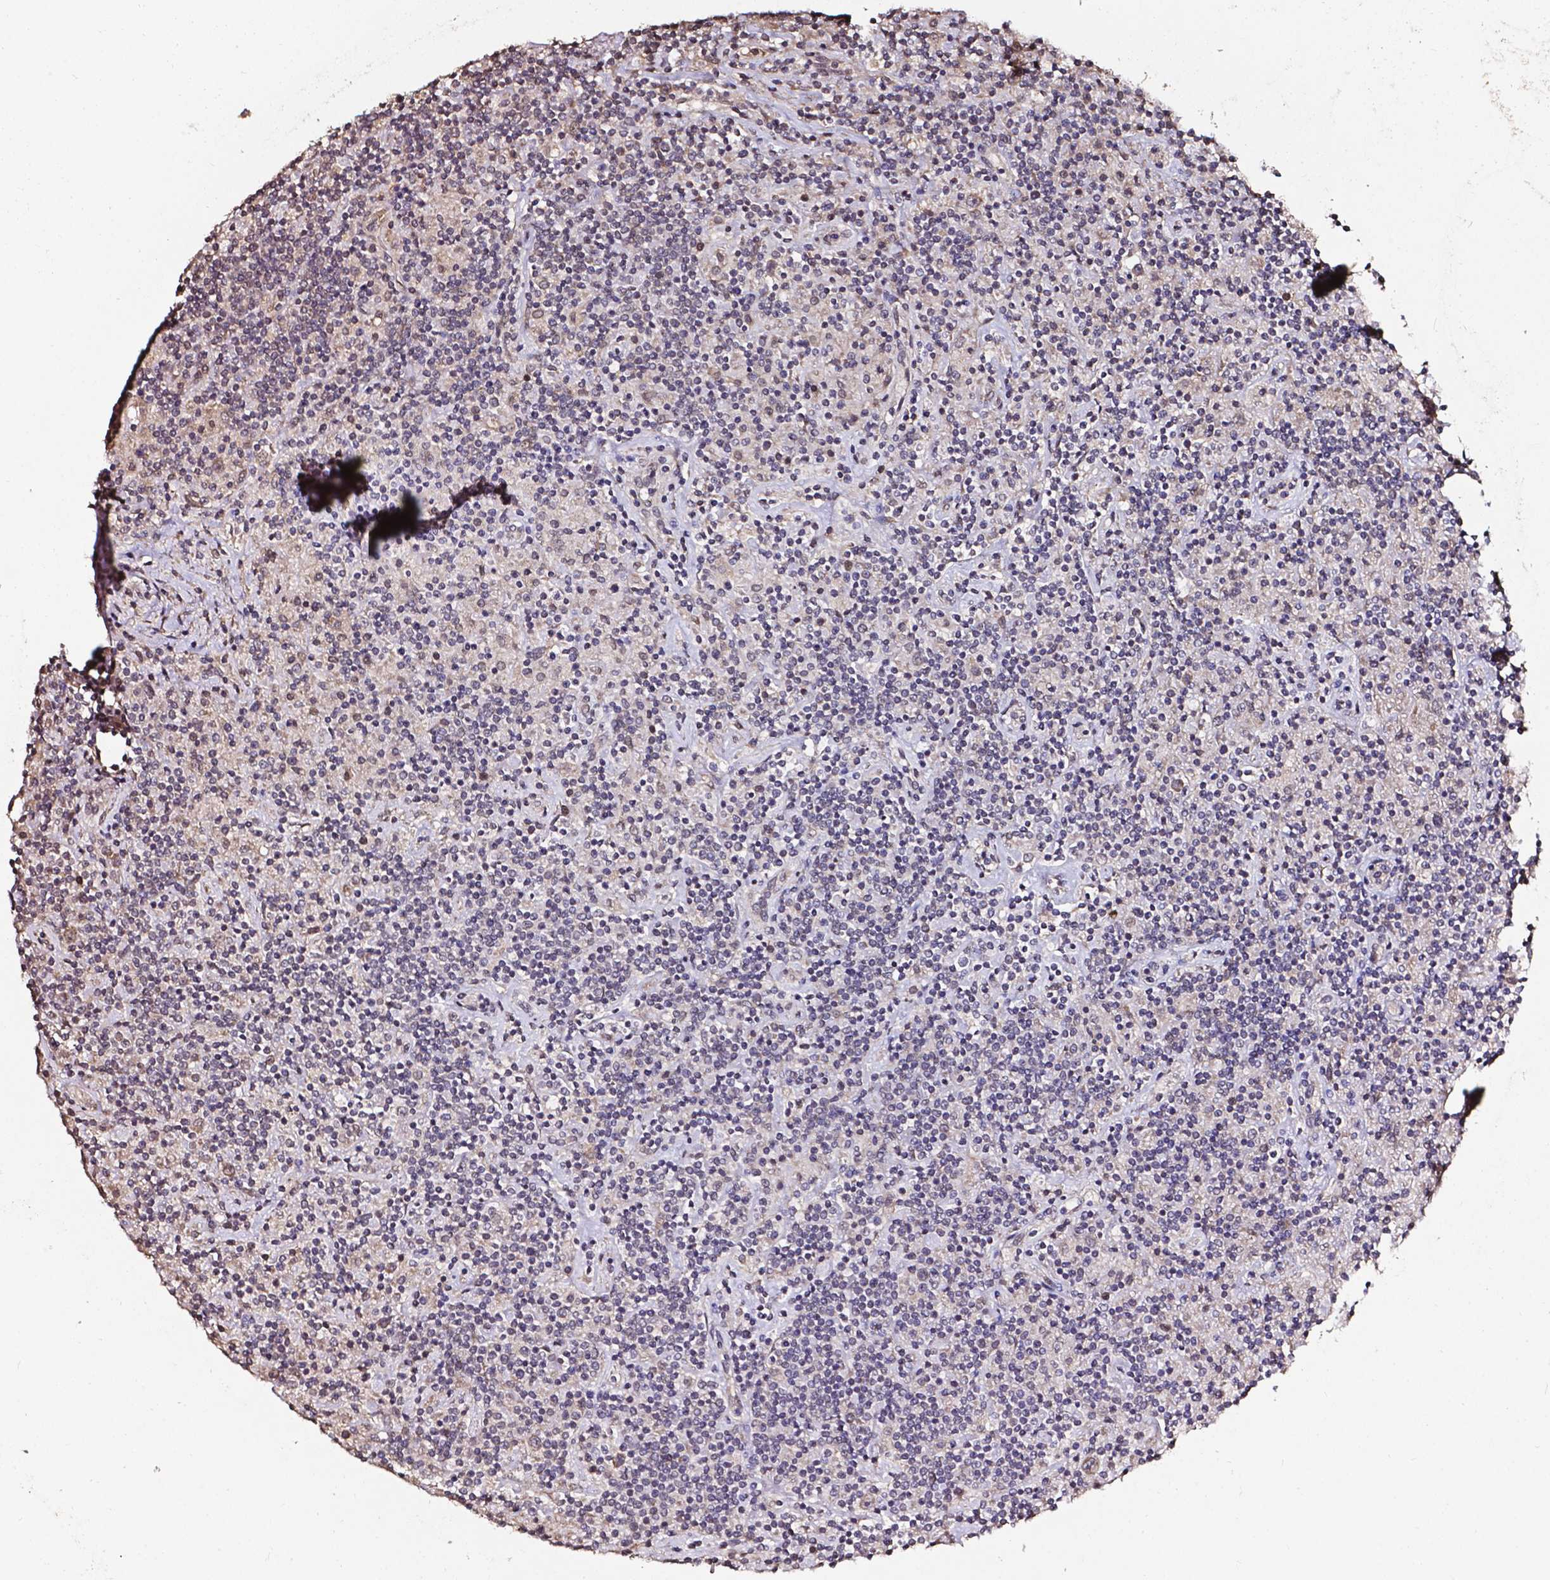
{"staining": {"intensity": "negative", "quantity": "none", "location": "none"}, "tissue": "lymphoma", "cell_type": "Tumor cells", "image_type": "cancer", "snomed": [{"axis": "morphology", "description": "Hodgkin's disease, NOS"}, {"axis": "topography", "description": "Lymph node"}], "caption": "Immunohistochemistry micrograph of Hodgkin's disease stained for a protein (brown), which shows no positivity in tumor cells.", "gene": "GLRA2", "patient": {"sex": "male", "age": 70}}